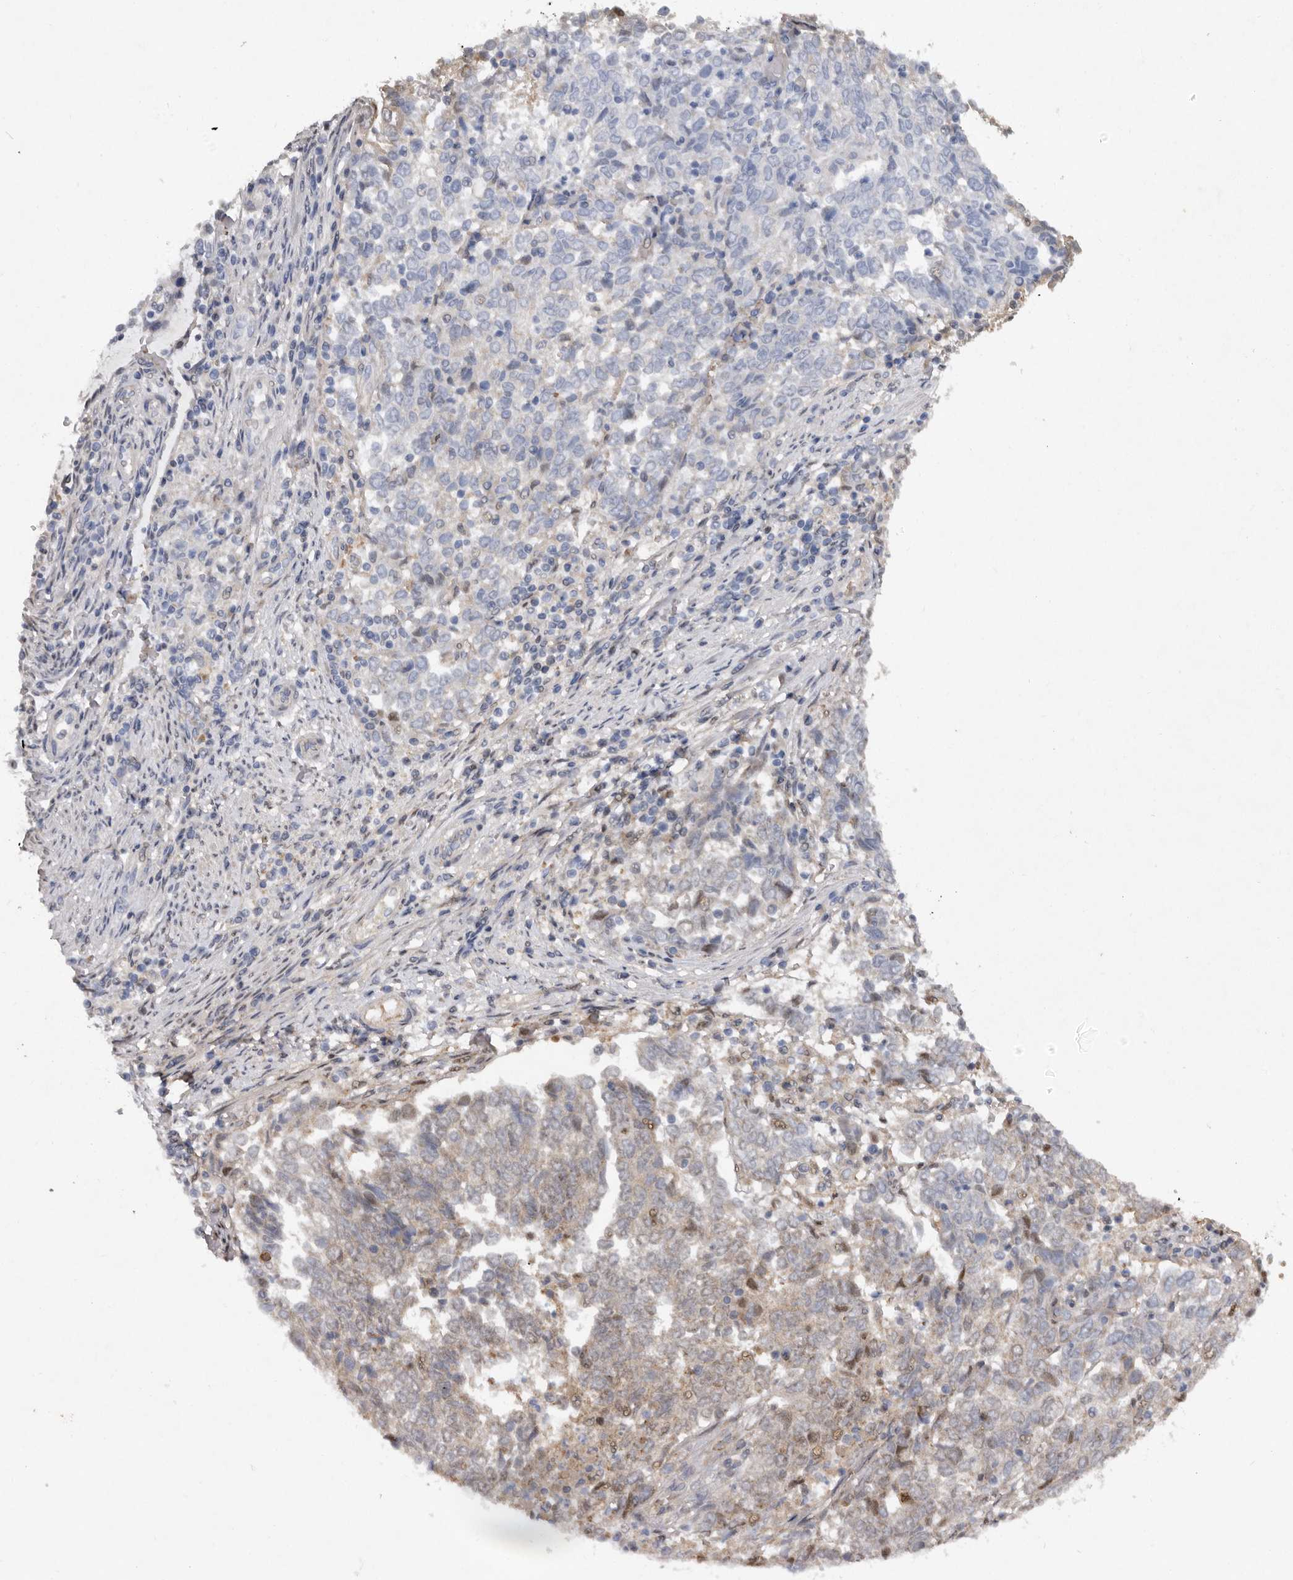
{"staining": {"intensity": "moderate", "quantity": "25%-75%", "location": "cytoplasmic/membranous,nuclear"}, "tissue": "endometrial cancer", "cell_type": "Tumor cells", "image_type": "cancer", "snomed": [{"axis": "morphology", "description": "Adenocarcinoma, NOS"}, {"axis": "topography", "description": "Endometrium"}], "caption": "Endometrial adenocarcinoma stained for a protein displays moderate cytoplasmic/membranous and nuclear positivity in tumor cells. (brown staining indicates protein expression, while blue staining denotes nuclei).", "gene": "ABL1", "patient": {"sex": "female", "age": 80}}